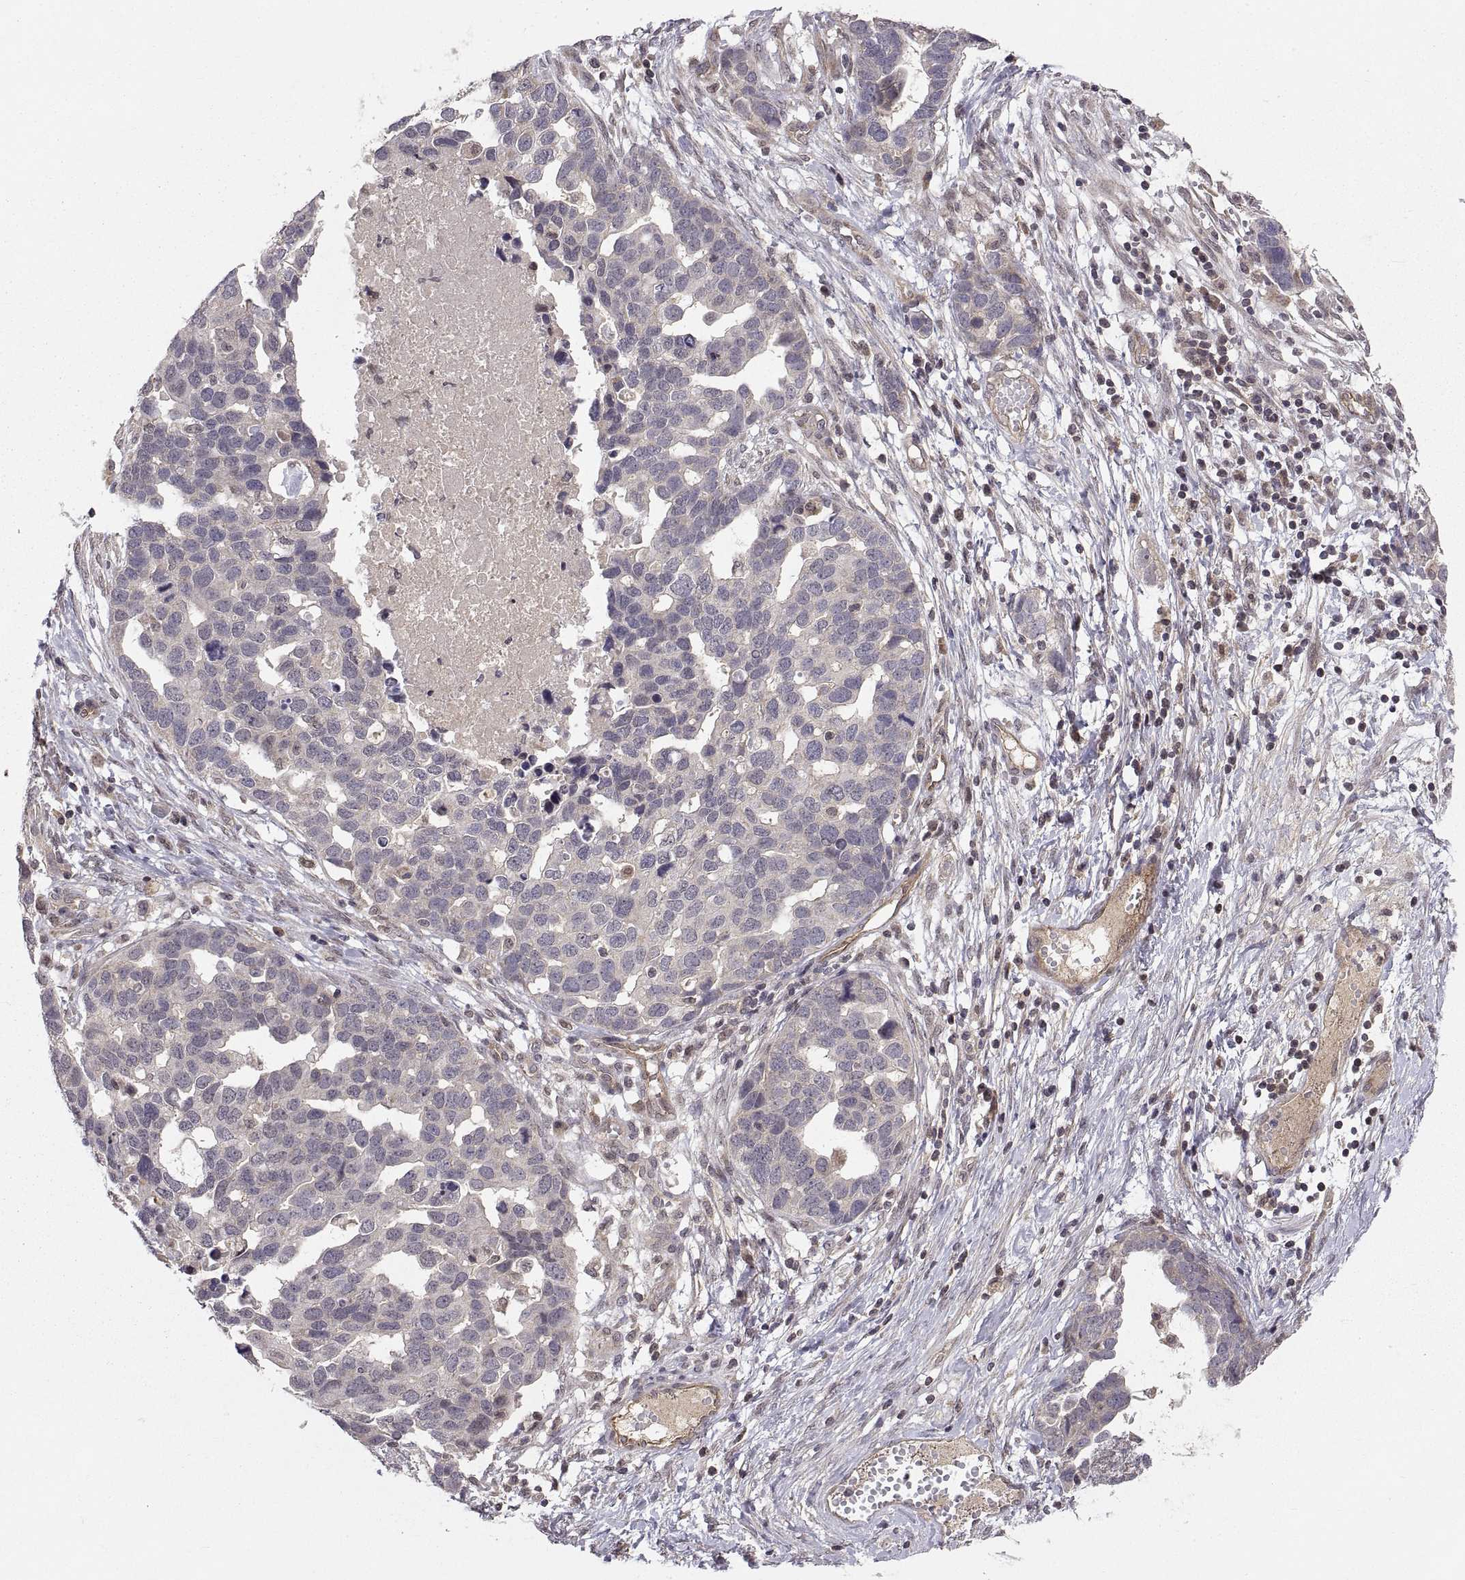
{"staining": {"intensity": "weak", "quantity": "<25%", "location": "cytoplasmic/membranous"}, "tissue": "ovarian cancer", "cell_type": "Tumor cells", "image_type": "cancer", "snomed": [{"axis": "morphology", "description": "Cystadenocarcinoma, serous, NOS"}, {"axis": "topography", "description": "Ovary"}], "caption": "This is an IHC micrograph of human ovarian serous cystadenocarcinoma. There is no positivity in tumor cells.", "gene": "ABL2", "patient": {"sex": "female", "age": 54}}